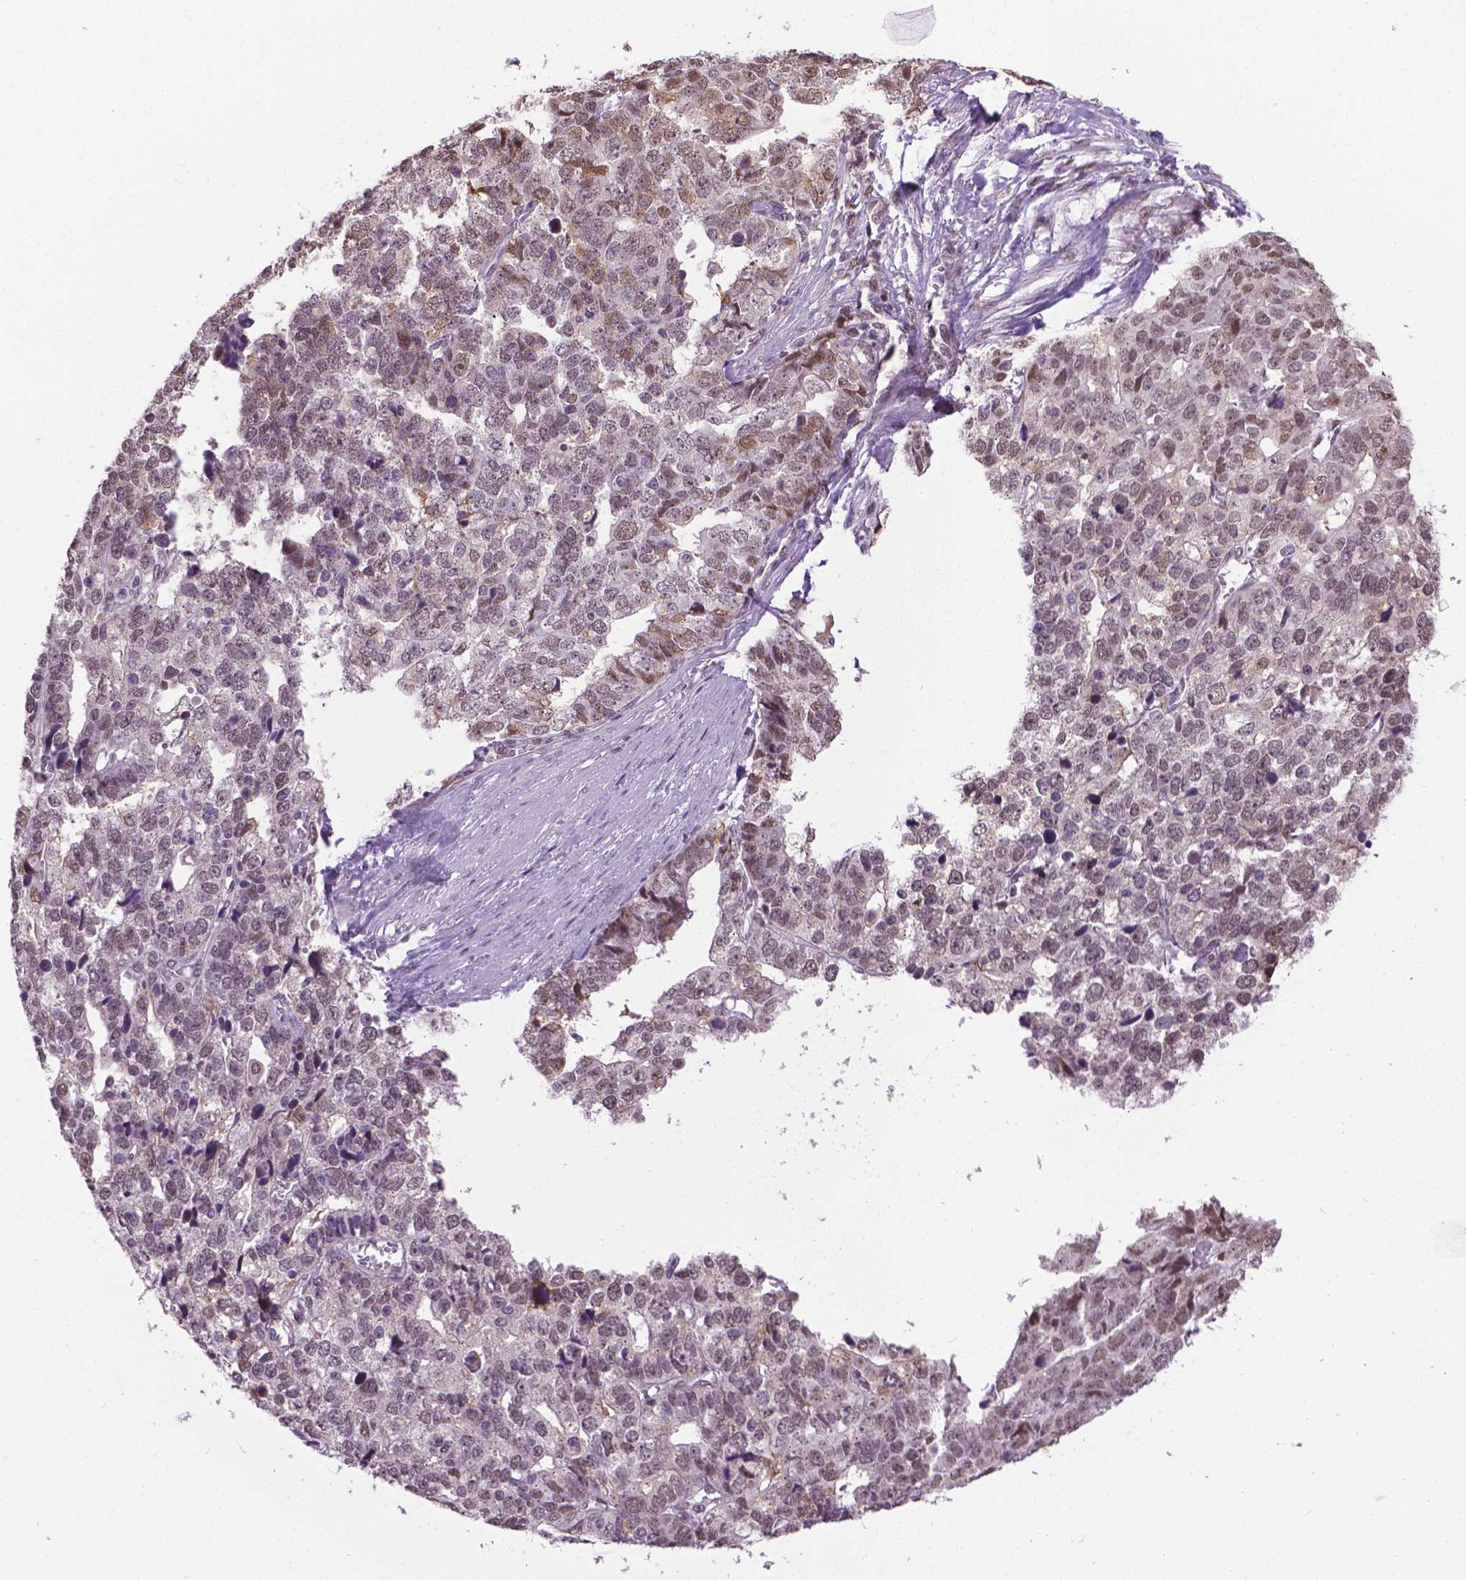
{"staining": {"intensity": "weak", "quantity": "25%-75%", "location": "nuclear"}, "tissue": "stomach cancer", "cell_type": "Tumor cells", "image_type": "cancer", "snomed": [{"axis": "morphology", "description": "Adenocarcinoma, NOS"}, {"axis": "topography", "description": "Stomach"}], "caption": "A high-resolution image shows IHC staining of stomach adenocarcinoma, which shows weak nuclear staining in about 25%-75% of tumor cells. (Stains: DAB (3,3'-diaminobenzidine) in brown, nuclei in blue, Microscopy: brightfield microscopy at high magnification).", "gene": "ABI2", "patient": {"sex": "male", "age": 69}}